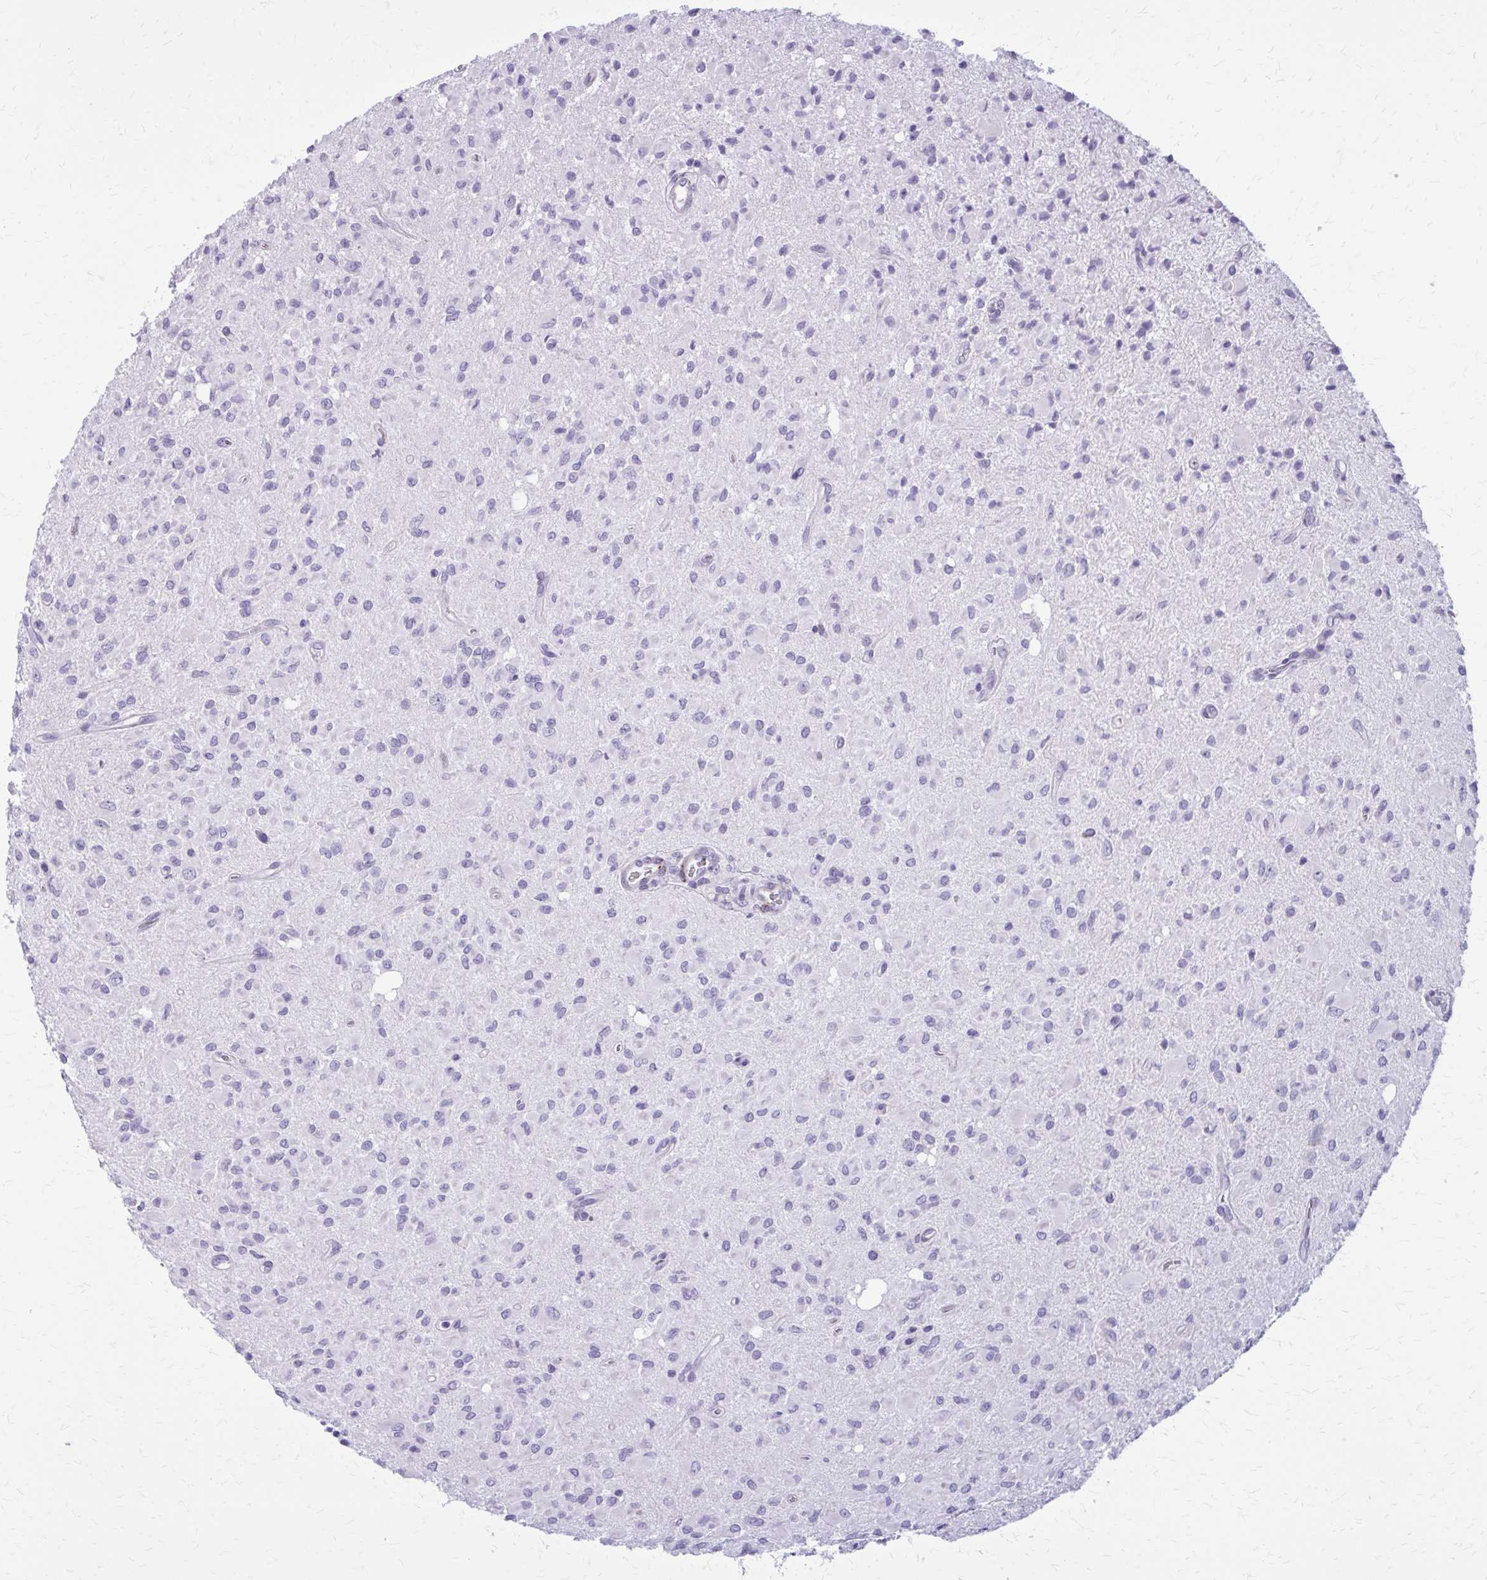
{"staining": {"intensity": "negative", "quantity": "none", "location": "none"}, "tissue": "glioma", "cell_type": "Tumor cells", "image_type": "cancer", "snomed": [{"axis": "morphology", "description": "Glioma, malignant, Low grade"}, {"axis": "topography", "description": "Brain"}], "caption": "Tumor cells are negative for brown protein staining in glioma.", "gene": "CASQ2", "patient": {"sex": "female", "age": 33}}